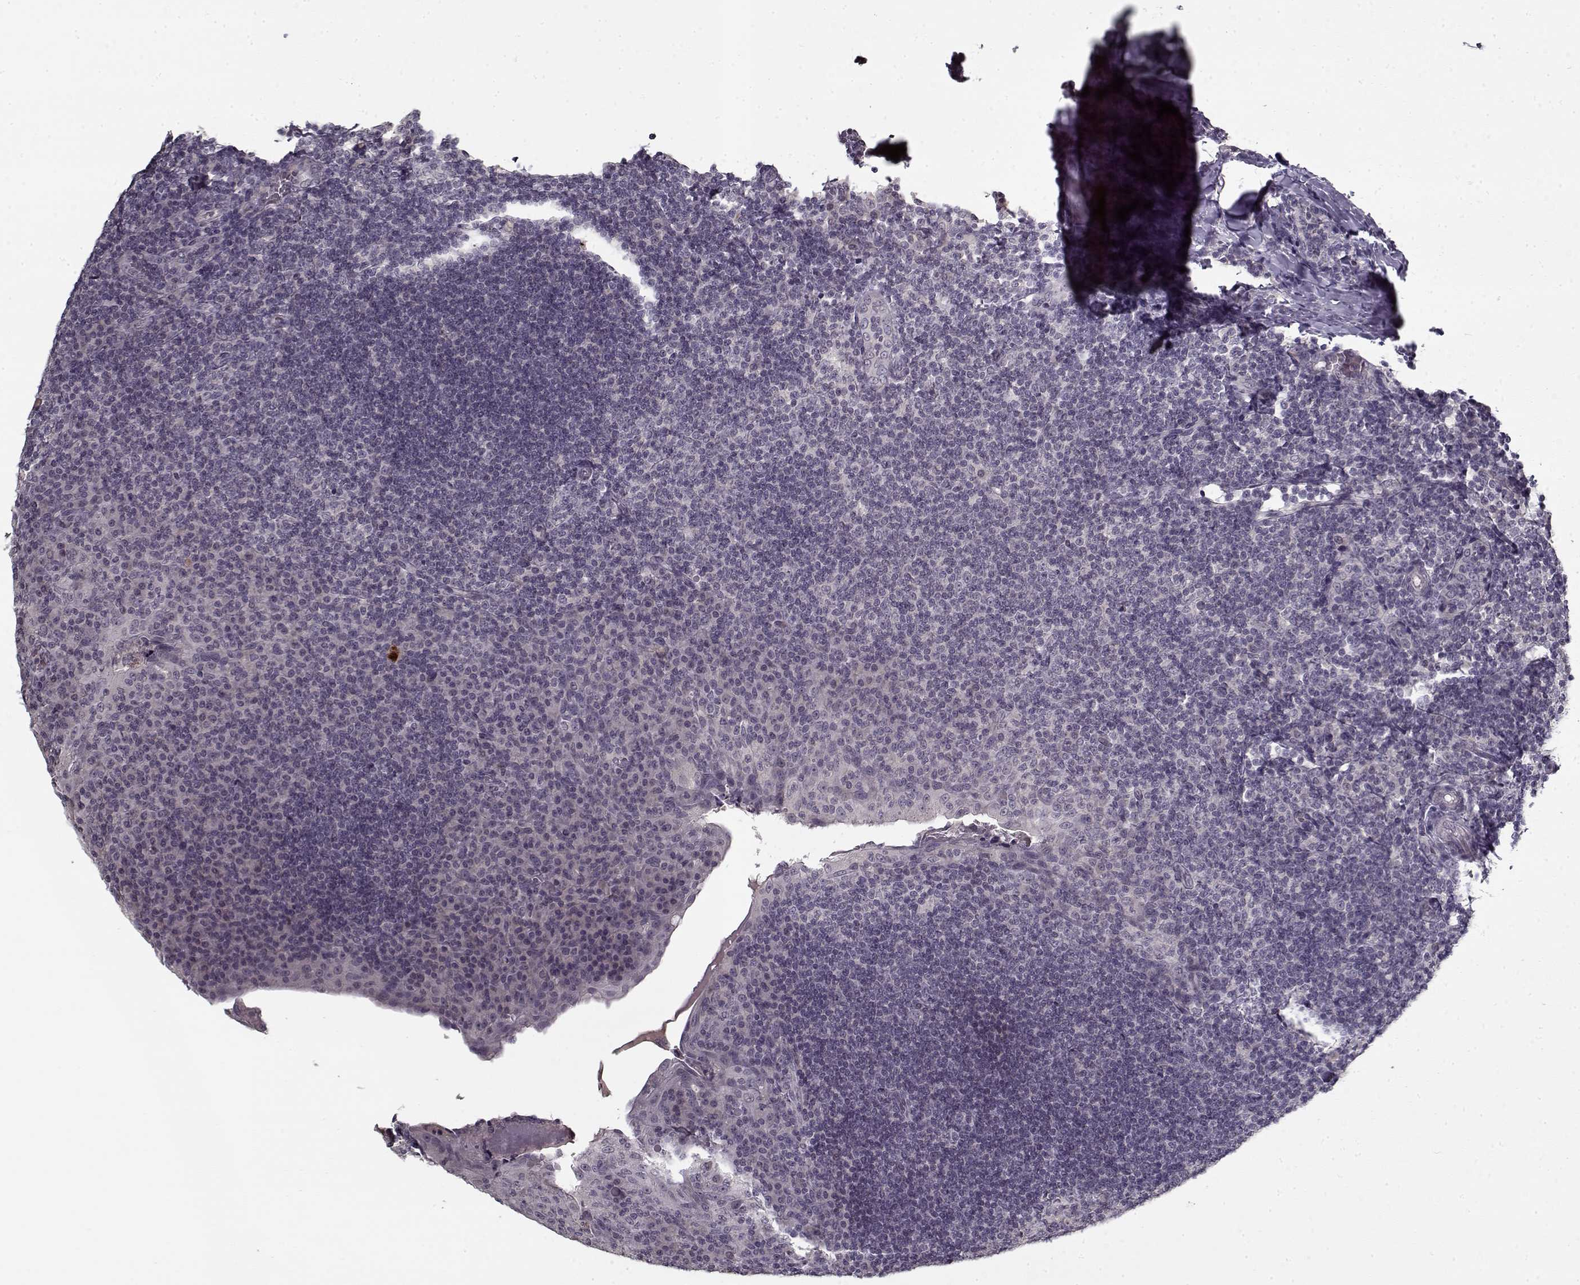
{"staining": {"intensity": "negative", "quantity": "none", "location": "none"}, "tissue": "tonsil", "cell_type": "Germinal center cells", "image_type": "normal", "snomed": [{"axis": "morphology", "description": "Normal tissue, NOS"}, {"axis": "topography", "description": "Tonsil"}], "caption": "Protein analysis of normal tonsil shows no significant positivity in germinal center cells.", "gene": "LAMA2", "patient": {"sex": "male", "age": 17}}